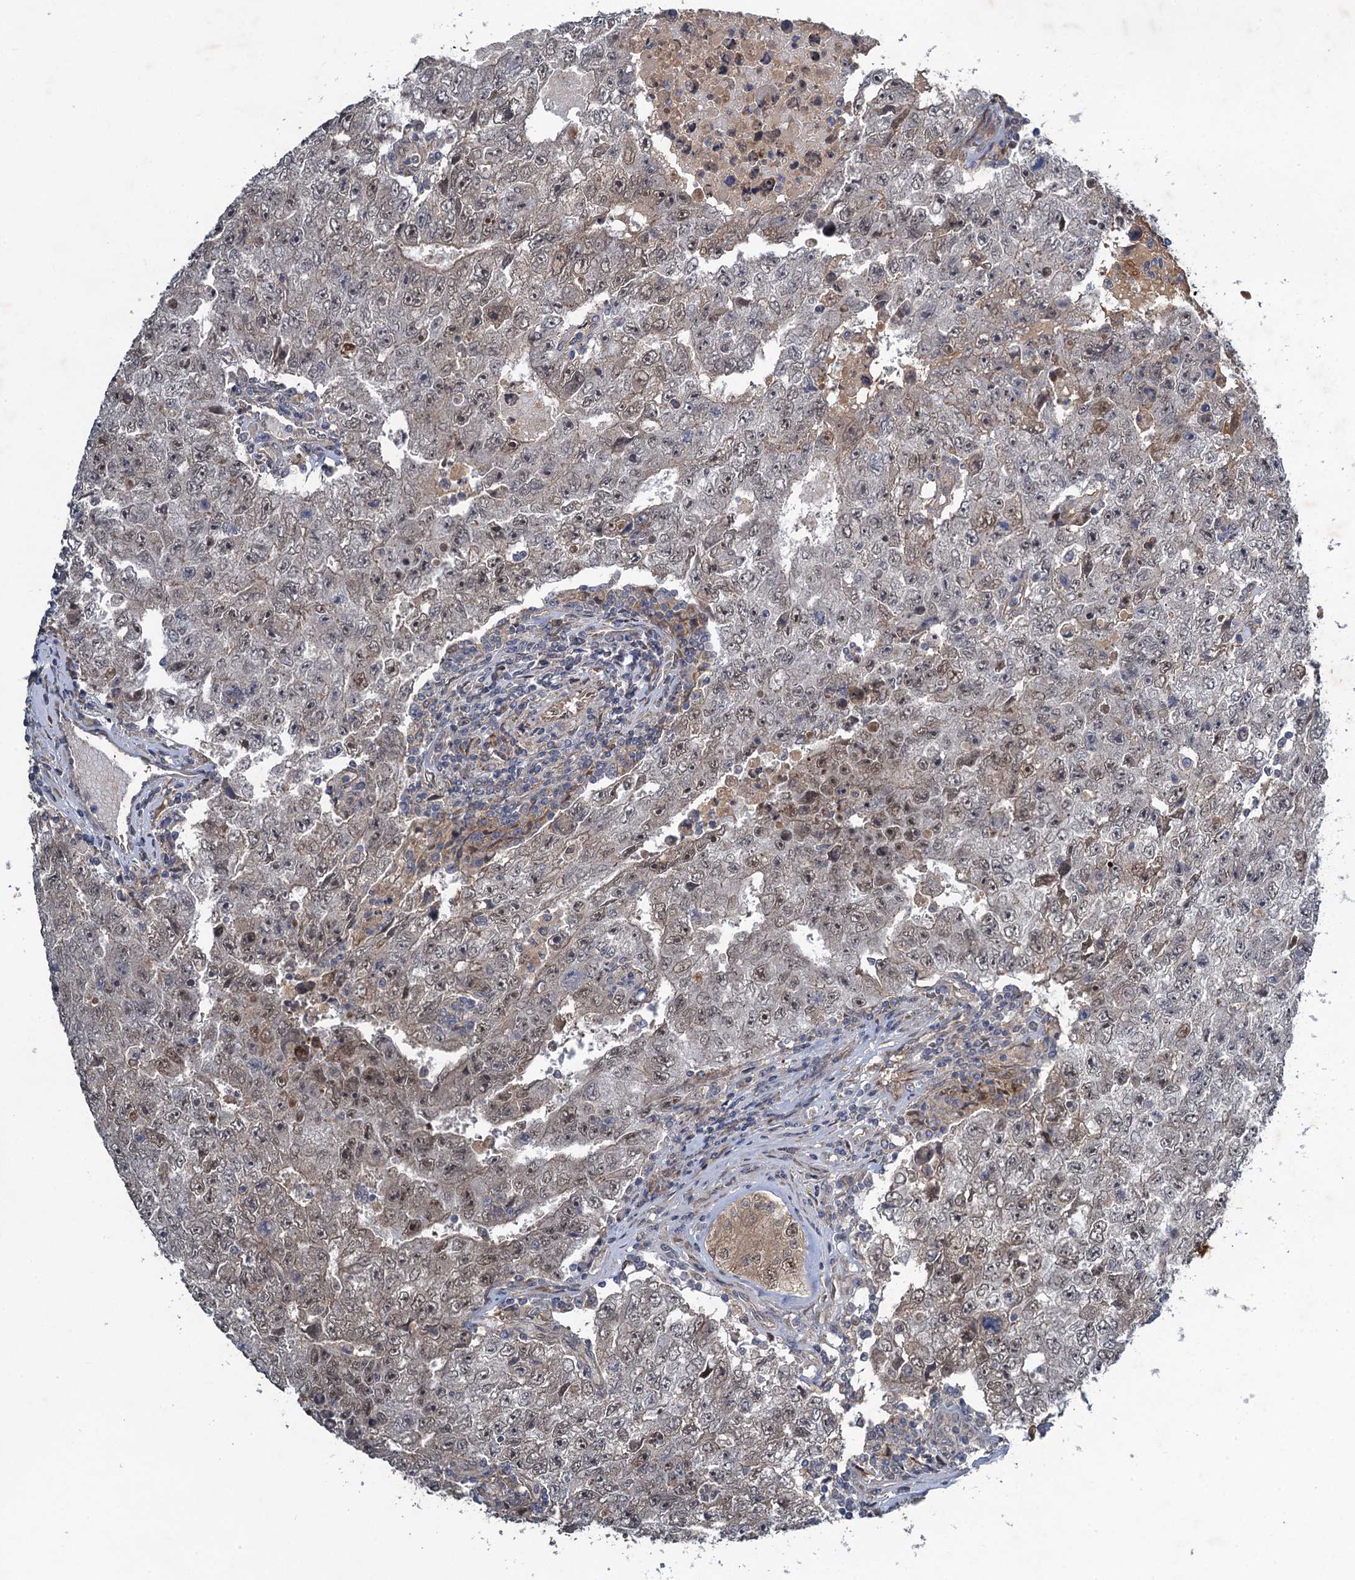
{"staining": {"intensity": "weak", "quantity": "<25%", "location": "nuclear"}, "tissue": "testis cancer", "cell_type": "Tumor cells", "image_type": "cancer", "snomed": [{"axis": "morphology", "description": "Carcinoma, Embryonal, NOS"}, {"axis": "topography", "description": "Testis"}], "caption": "Tumor cells are negative for protein expression in human testis cancer.", "gene": "NUDT22", "patient": {"sex": "male", "age": 17}}